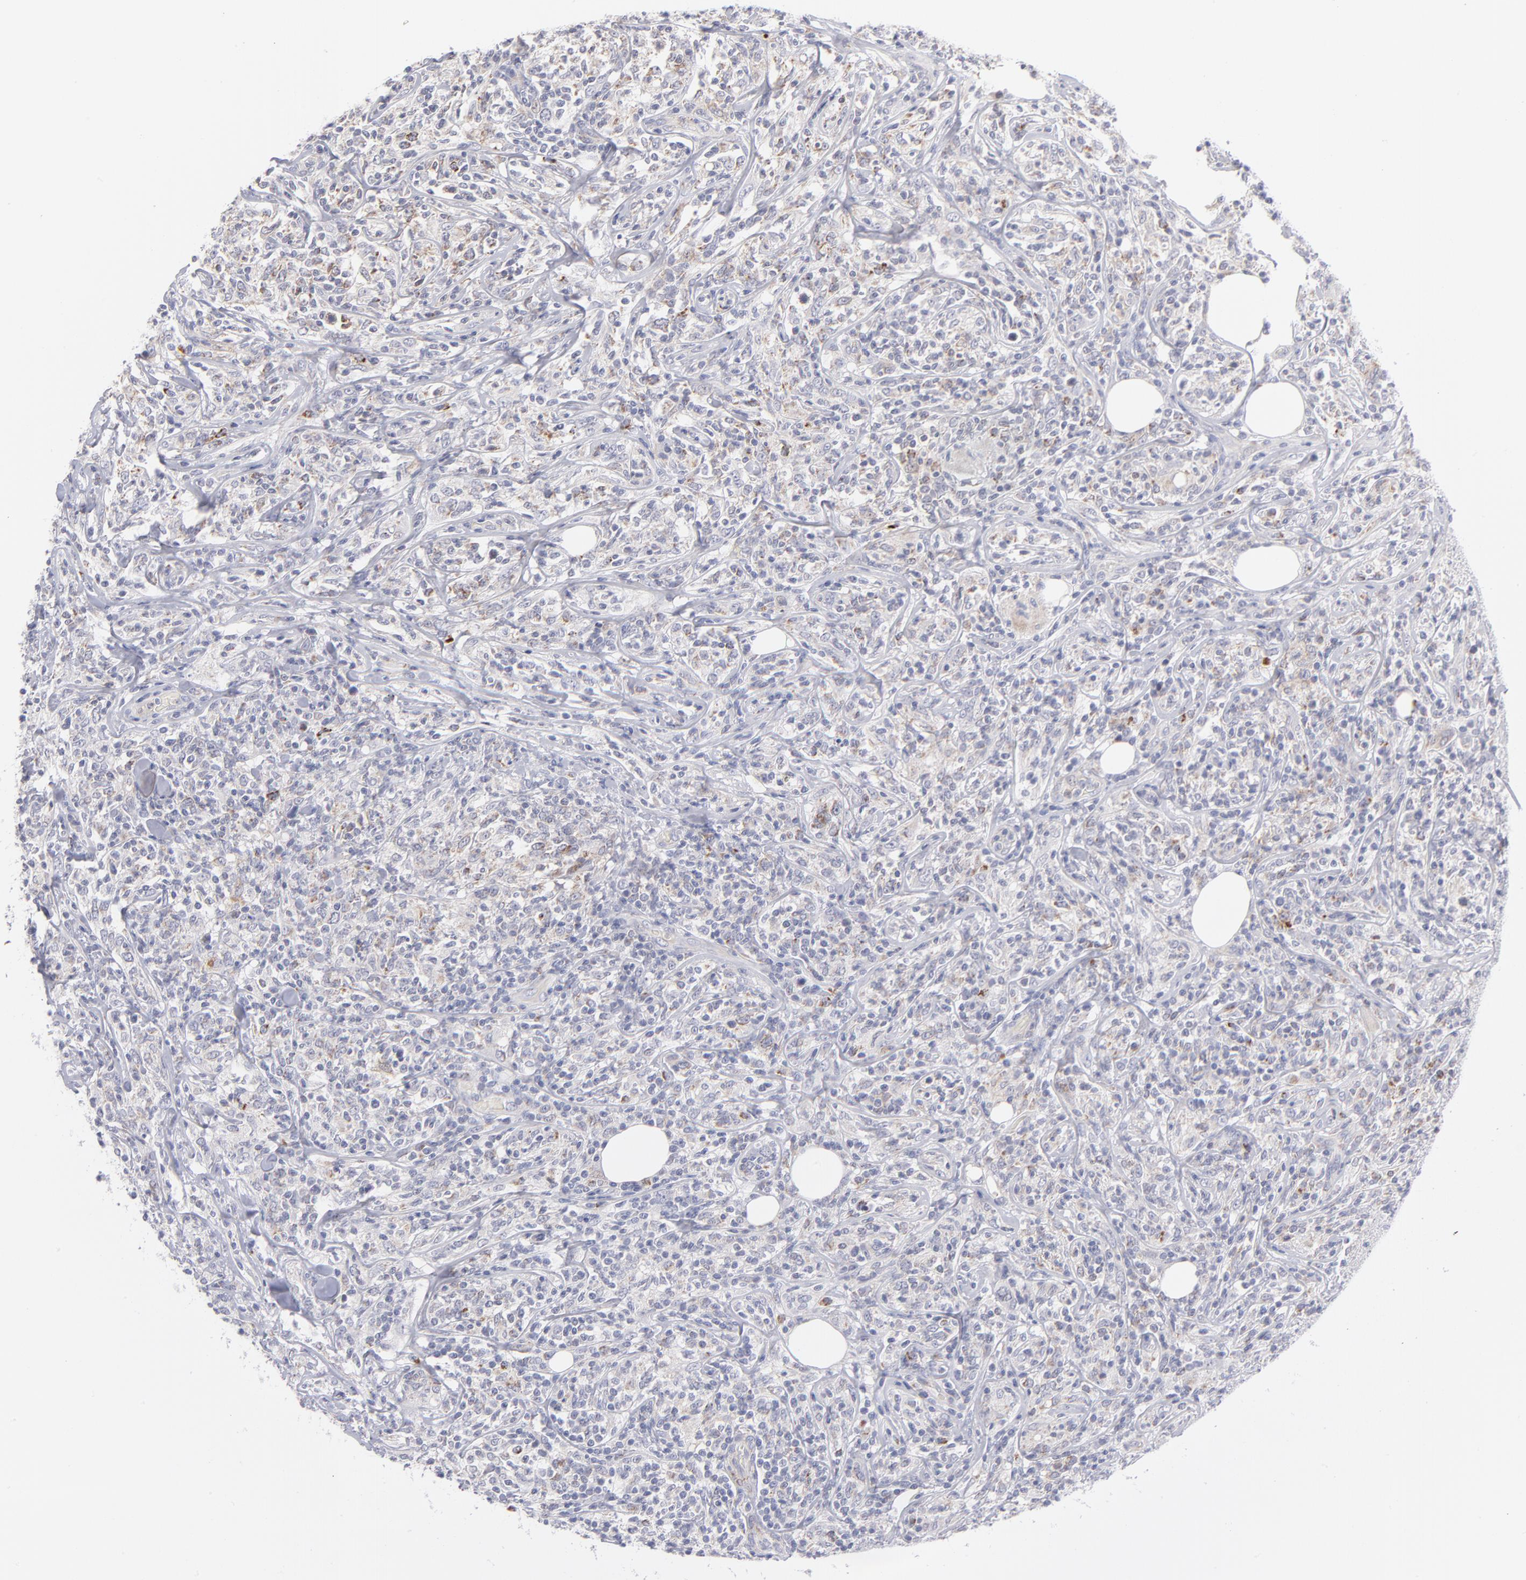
{"staining": {"intensity": "moderate", "quantity": "<25%", "location": "cytoplasmic/membranous"}, "tissue": "lymphoma", "cell_type": "Tumor cells", "image_type": "cancer", "snomed": [{"axis": "morphology", "description": "Malignant lymphoma, non-Hodgkin's type, High grade"}, {"axis": "topography", "description": "Lymph node"}], "caption": "High-grade malignant lymphoma, non-Hodgkin's type stained for a protein (brown) displays moderate cytoplasmic/membranous positive staining in approximately <25% of tumor cells.", "gene": "MTHFD2", "patient": {"sex": "female", "age": 84}}